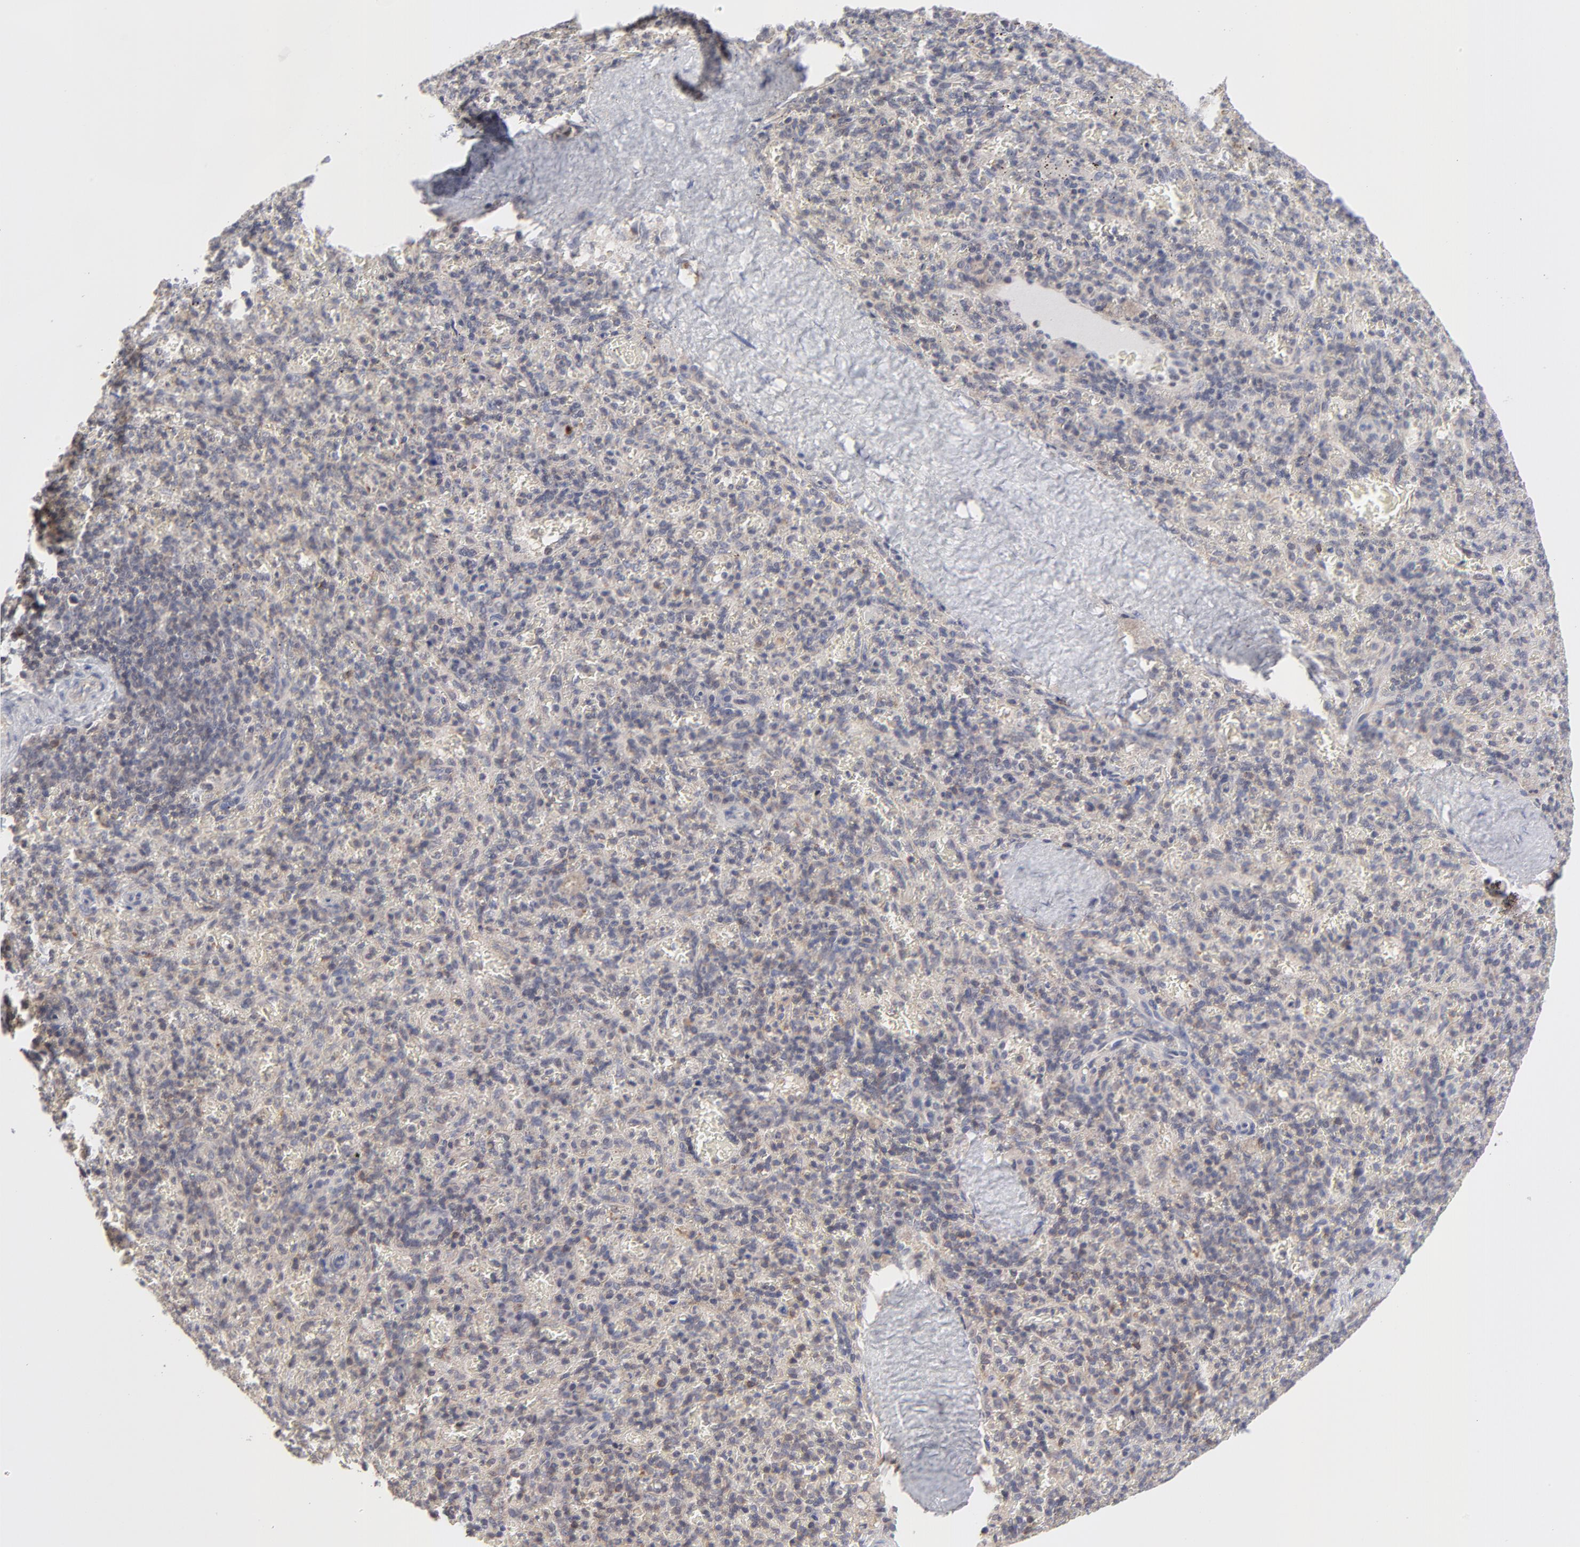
{"staining": {"intensity": "weak", "quantity": "<25%", "location": "cytoplasmic/membranous"}, "tissue": "spleen", "cell_type": "Cells in red pulp", "image_type": "normal", "snomed": [{"axis": "morphology", "description": "Normal tissue, NOS"}, {"axis": "topography", "description": "Spleen"}], "caption": "IHC of unremarkable human spleen exhibits no staining in cells in red pulp. (Immunohistochemistry (ihc), brightfield microscopy, high magnification).", "gene": "ZNF157", "patient": {"sex": "female", "age": 50}}